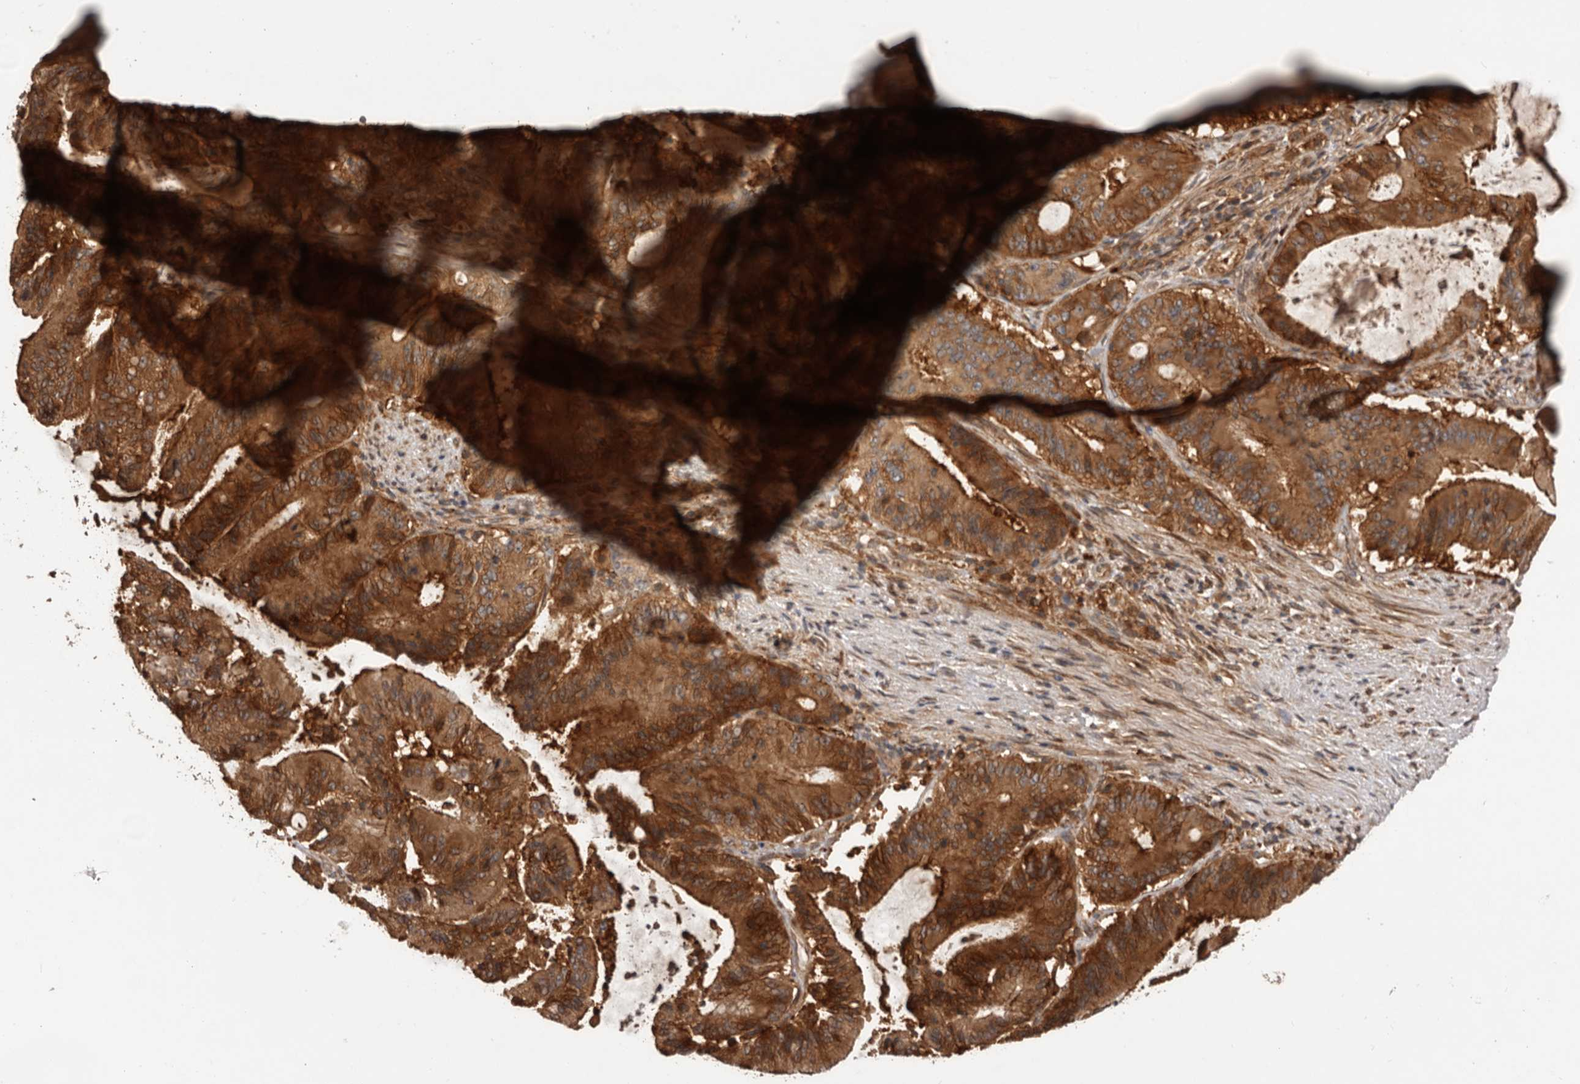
{"staining": {"intensity": "strong", "quantity": ">75%", "location": "cytoplasmic/membranous"}, "tissue": "liver cancer", "cell_type": "Tumor cells", "image_type": "cancer", "snomed": [{"axis": "morphology", "description": "Normal tissue, NOS"}, {"axis": "morphology", "description": "Cholangiocarcinoma"}, {"axis": "topography", "description": "Liver"}, {"axis": "topography", "description": "Peripheral nerve tissue"}], "caption": "High-power microscopy captured an IHC micrograph of liver cancer (cholangiocarcinoma), revealing strong cytoplasmic/membranous expression in approximately >75% of tumor cells.", "gene": "SLC22A3", "patient": {"sex": "female", "age": 73}}